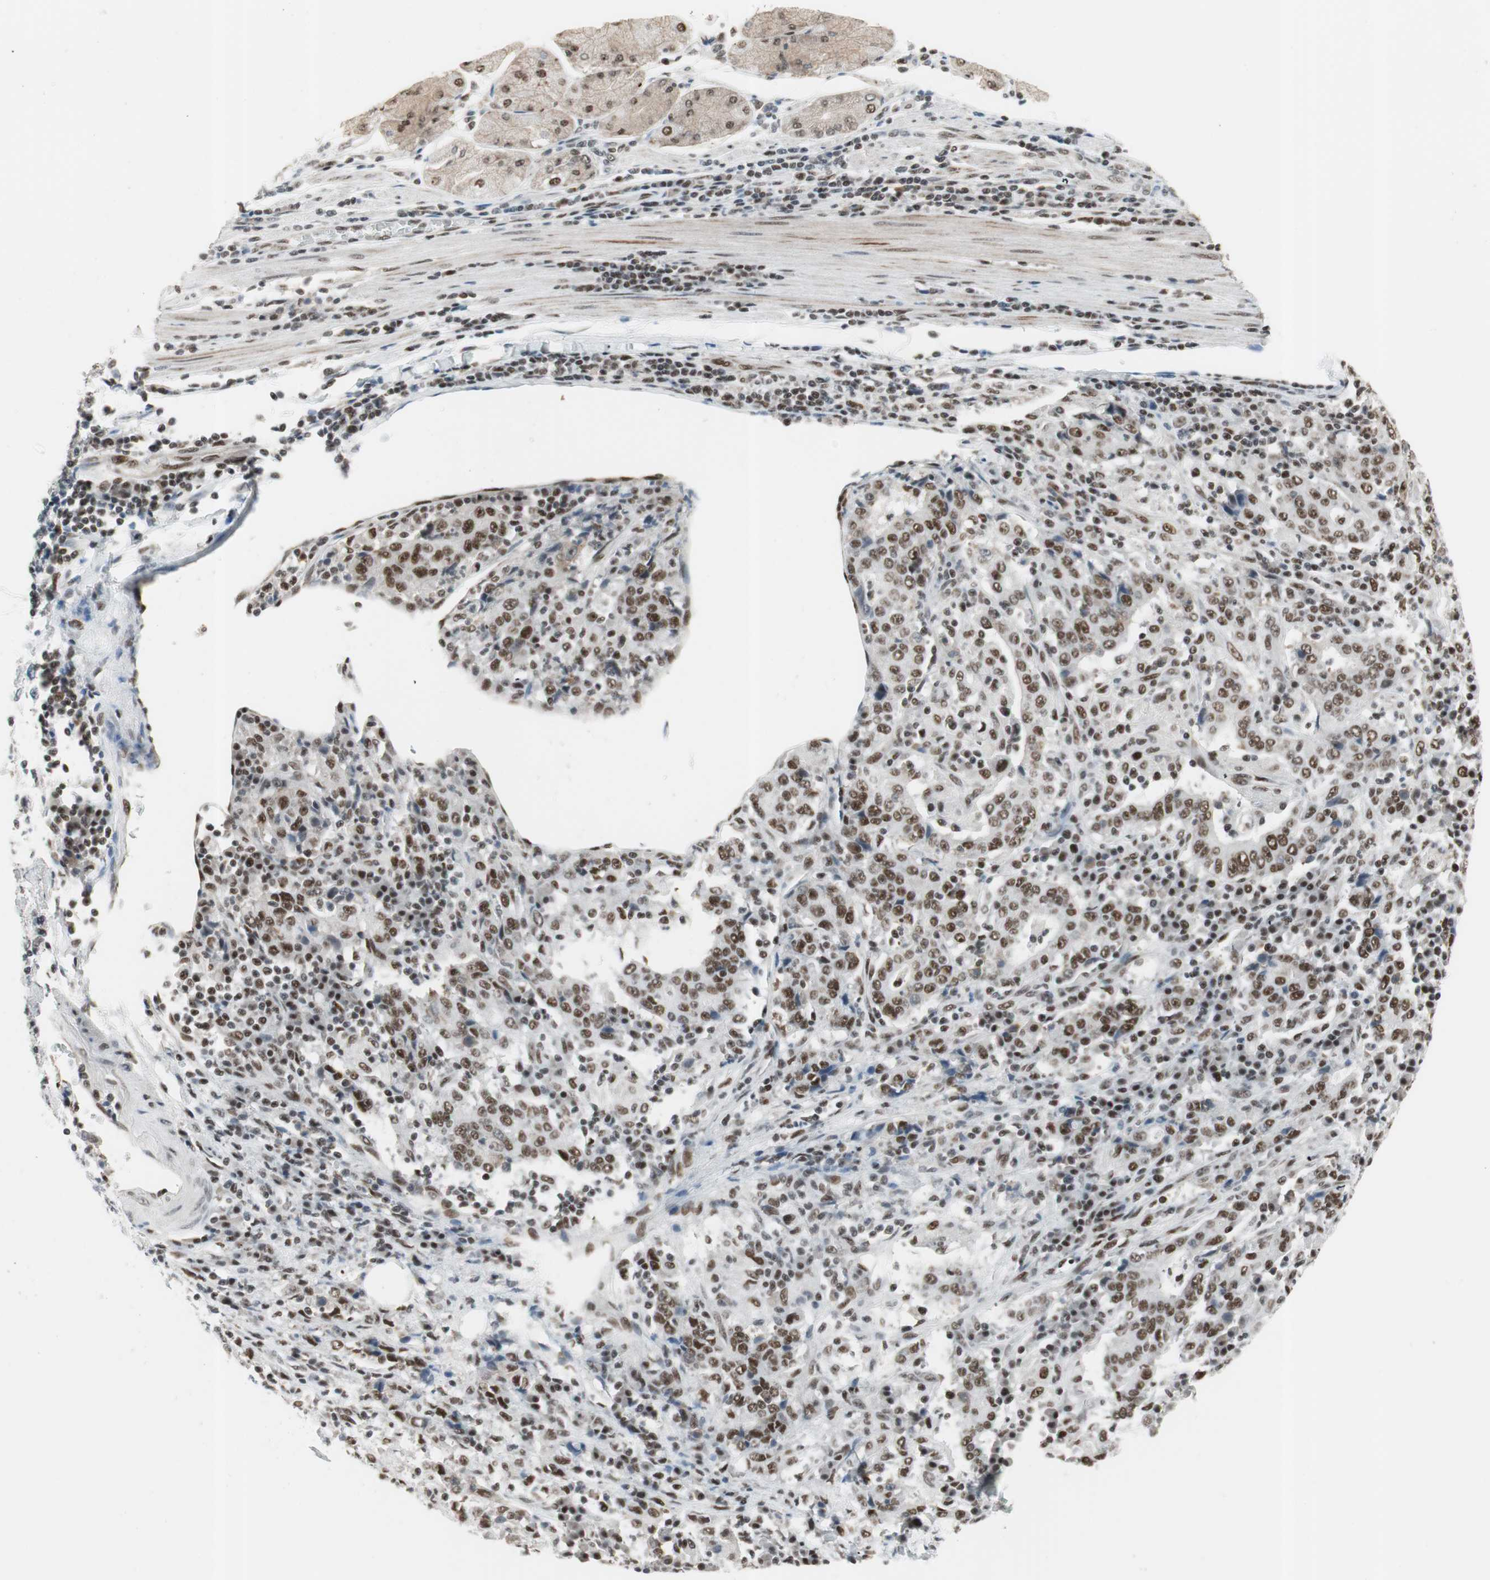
{"staining": {"intensity": "strong", "quantity": ">75%", "location": "nuclear"}, "tissue": "stomach cancer", "cell_type": "Tumor cells", "image_type": "cancer", "snomed": [{"axis": "morphology", "description": "Normal tissue, NOS"}, {"axis": "morphology", "description": "Adenocarcinoma, NOS"}, {"axis": "topography", "description": "Stomach, upper"}, {"axis": "topography", "description": "Stomach"}], "caption": "Protein staining by immunohistochemistry (IHC) shows strong nuclear positivity in approximately >75% of tumor cells in stomach adenocarcinoma.", "gene": "RTF1", "patient": {"sex": "male", "age": 59}}